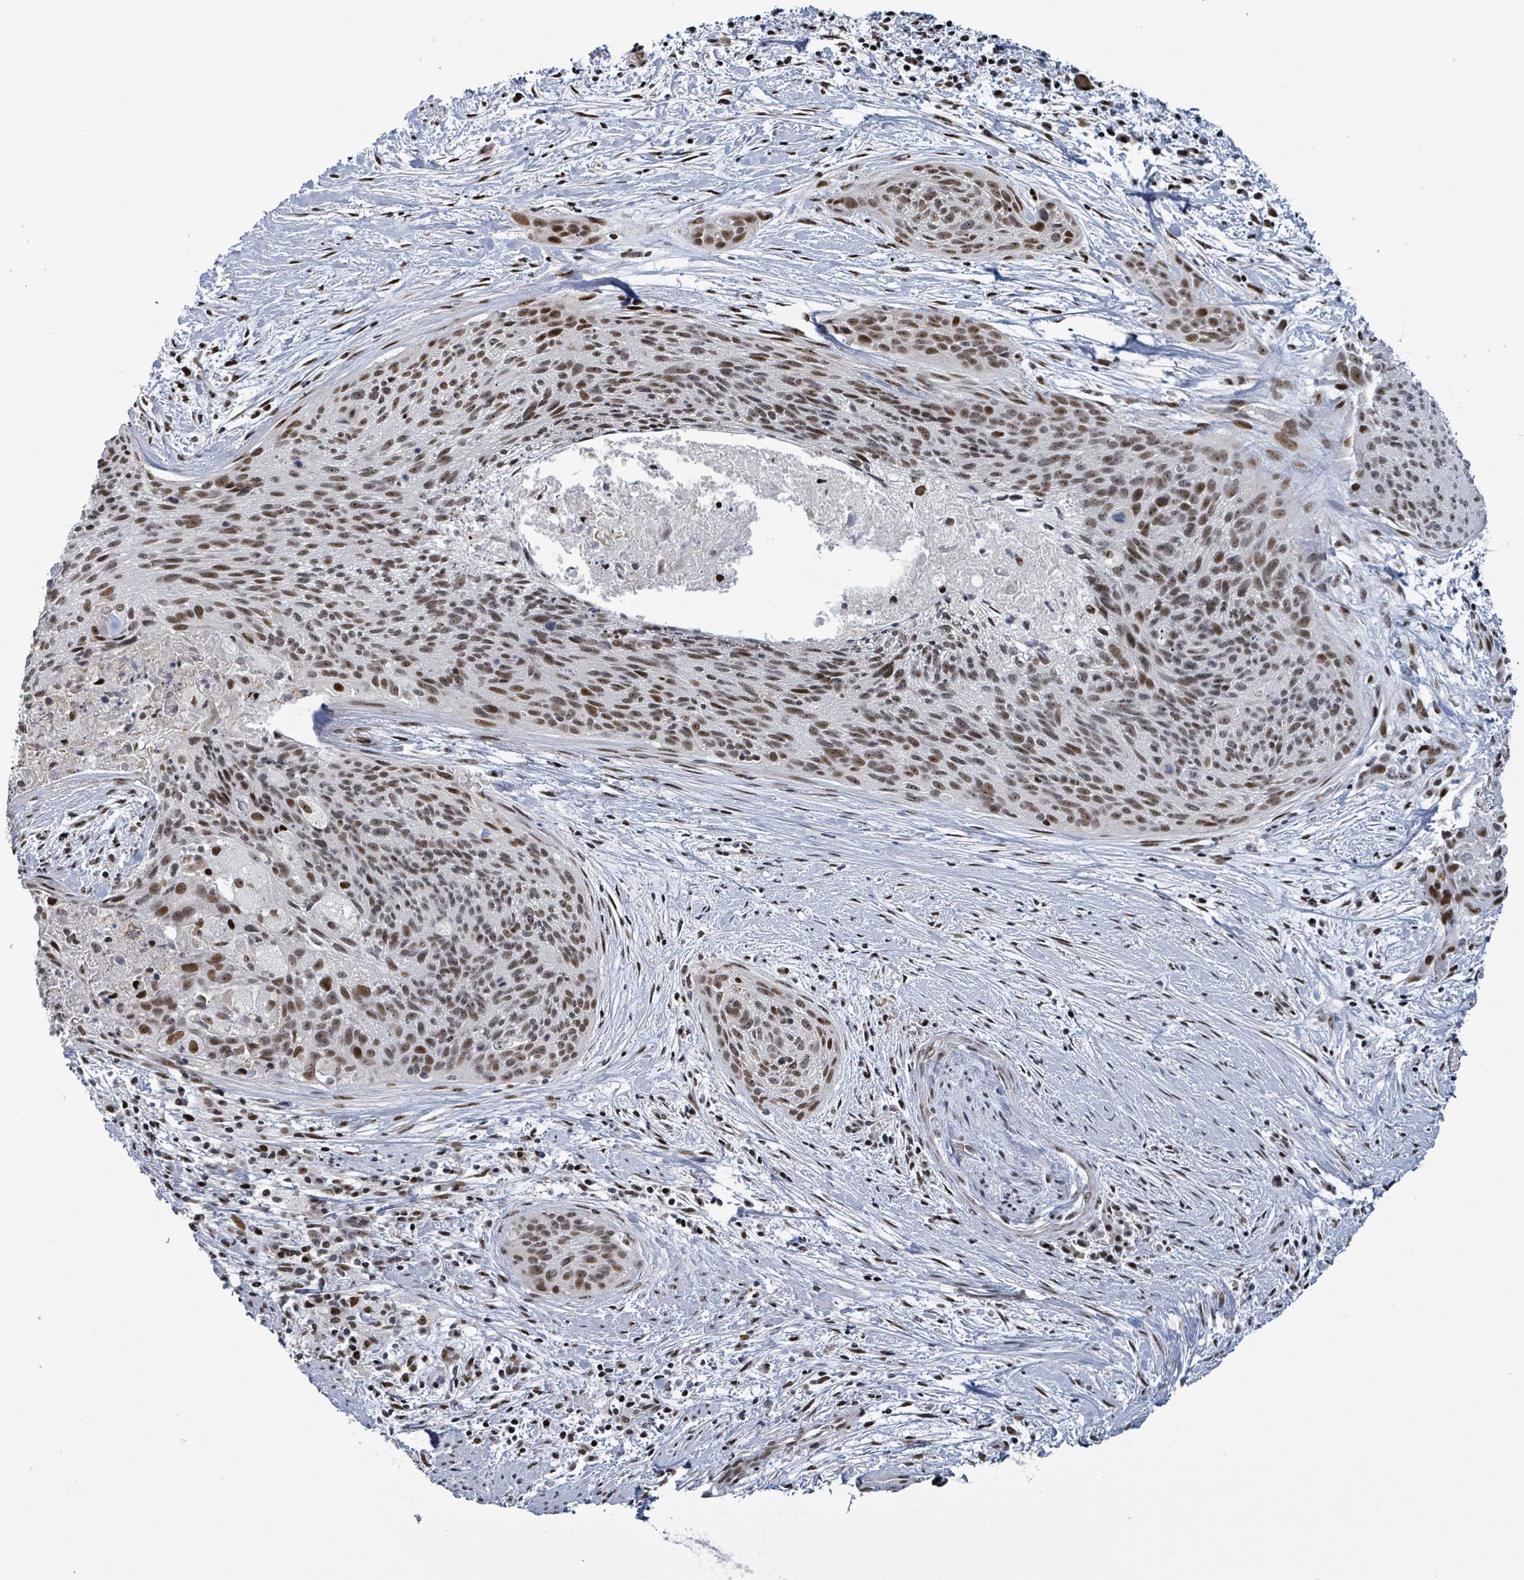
{"staining": {"intensity": "moderate", "quantity": ">75%", "location": "nuclear"}, "tissue": "cervical cancer", "cell_type": "Tumor cells", "image_type": "cancer", "snomed": [{"axis": "morphology", "description": "Squamous cell carcinoma, NOS"}, {"axis": "topography", "description": "Cervix"}], "caption": "Tumor cells display medium levels of moderate nuclear positivity in about >75% of cells in cervical cancer (squamous cell carcinoma).", "gene": "RRN3", "patient": {"sex": "female", "age": 55}}